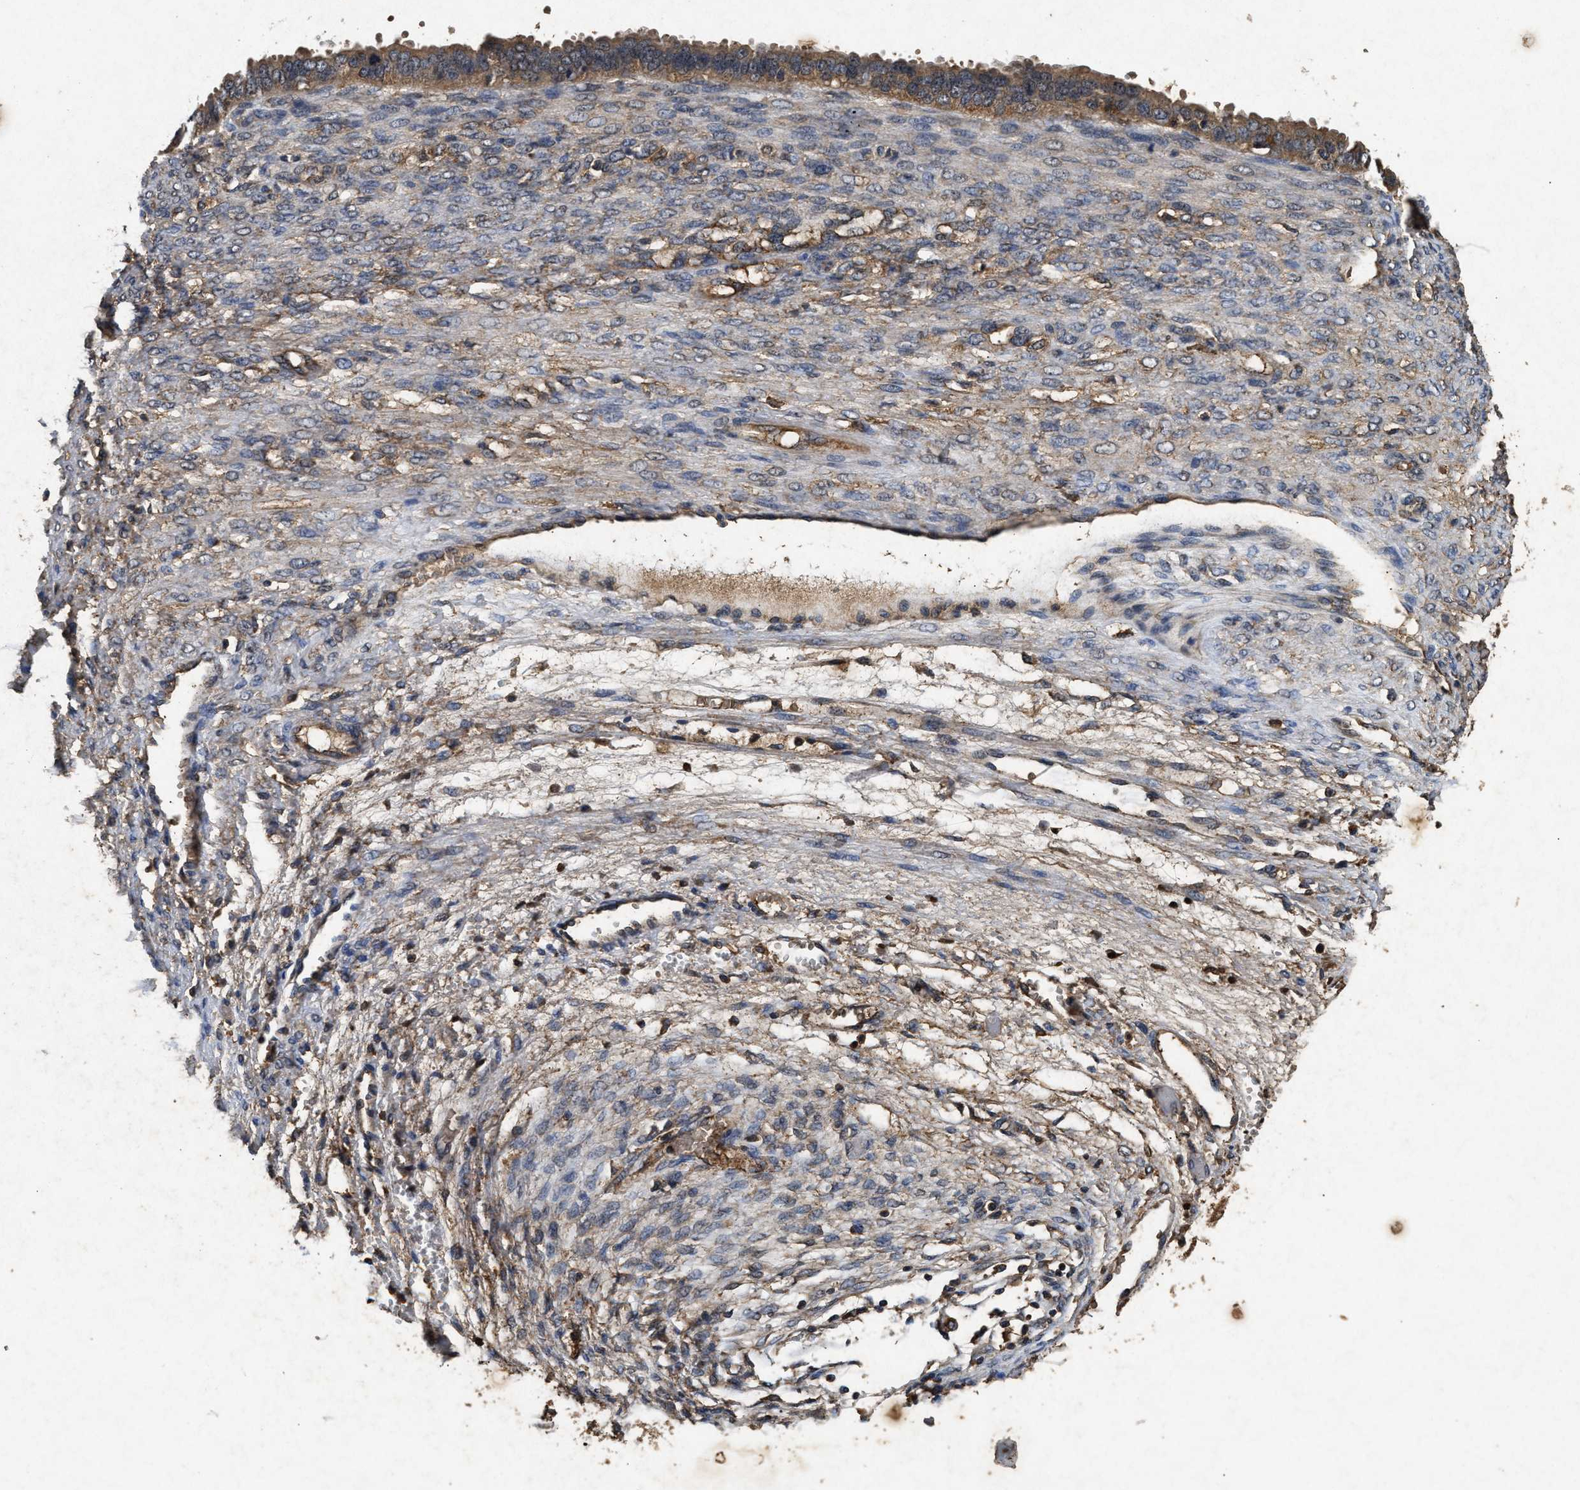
{"staining": {"intensity": "moderate", "quantity": ">75%", "location": "cytoplasmic/membranous"}, "tissue": "ovarian cancer", "cell_type": "Tumor cells", "image_type": "cancer", "snomed": [{"axis": "morphology", "description": "Cystadenocarcinoma, serous, NOS"}, {"axis": "topography", "description": "Ovary"}], "caption": "Ovarian cancer stained with a brown dye displays moderate cytoplasmic/membranous positive expression in about >75% of tumor cells.", "gene": "PDAP1", "patient": {"sex": "female", "age": 58}}